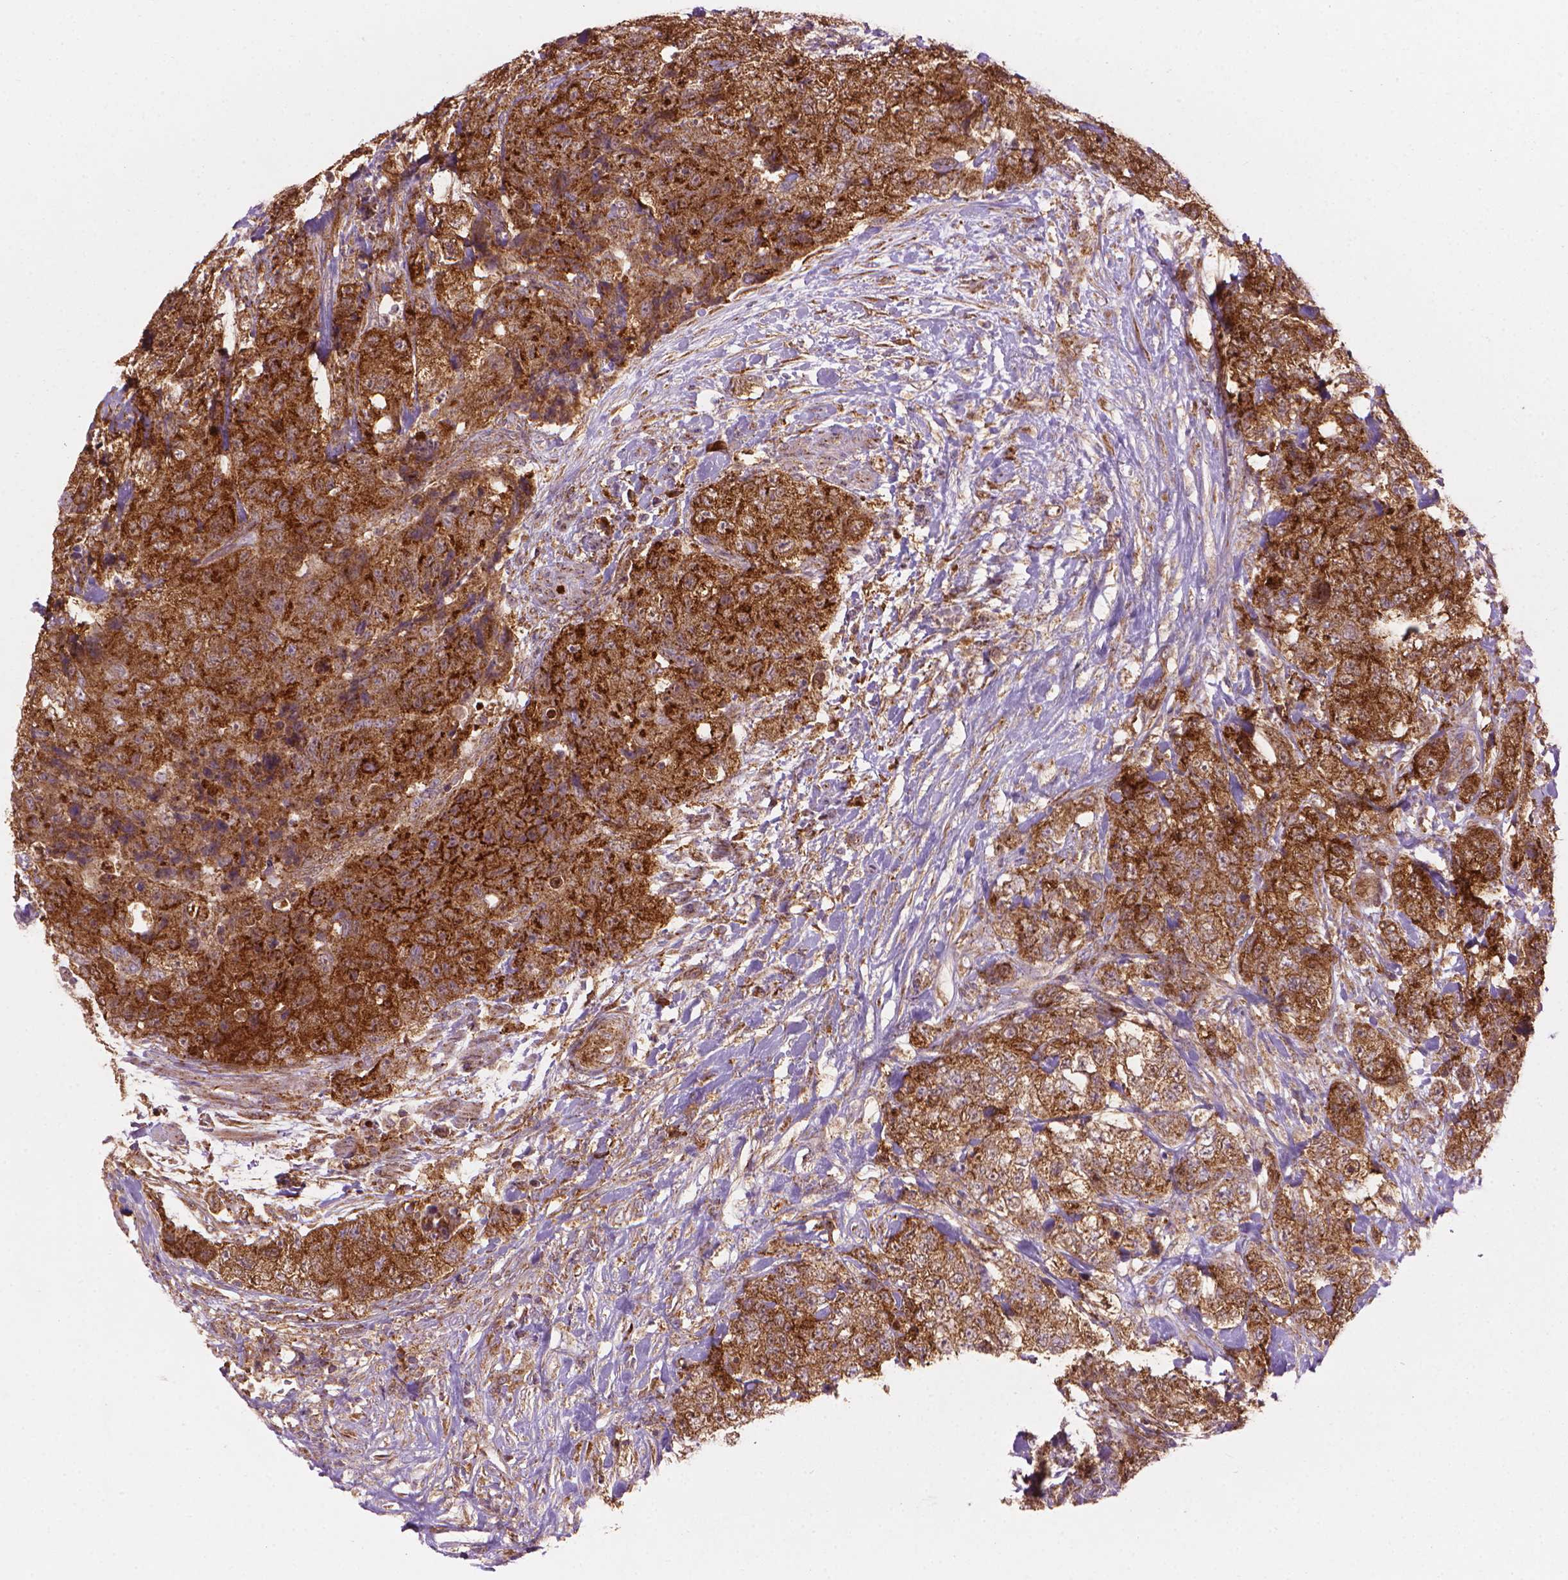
{"staining": {"intensity": "moderate", "quantity": ">75%", "location": "cytoplasmic/membranous"}, "tissue": "urothelial cancer", "cell_type": "Tumor cells", "image_type": "cancer", "snomed": [{"axis": "morphology", "description": "Urothelial carcinoma, High grade"}, {"axis": "topography", "description": "Urinary bladder"}], "caption": "A histopathology image of urothelial carcinoma (high-grade) stained for a protein shows moderate cytoplasmic/membranous brown staining in tumor cells. (DAB (3,3'-diaminobenzidine) IHC with brightfield microscopy, high magnification).", "gene": "VARS2", "patient": {"sex": "female", "age": 78}}